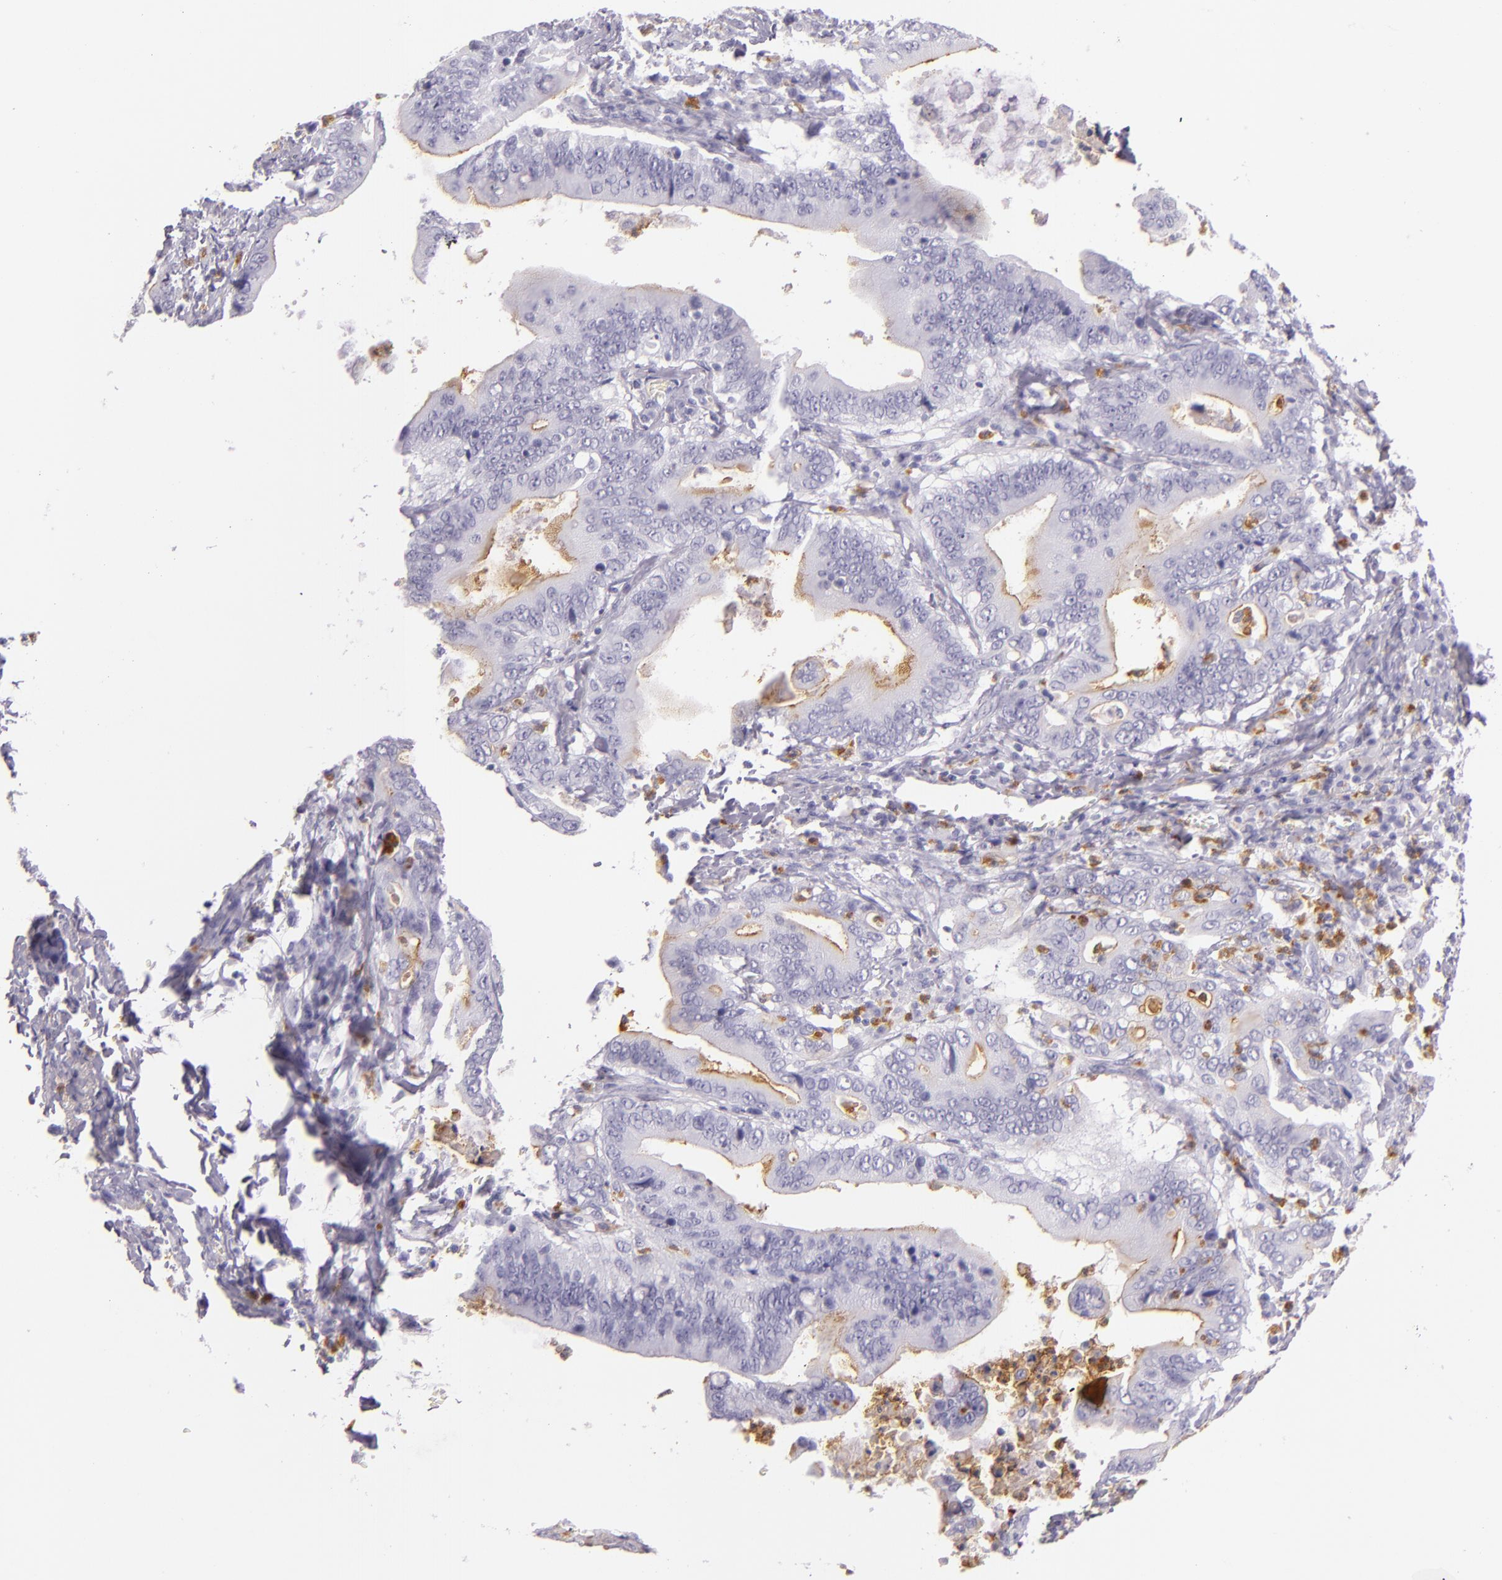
{"staining": {"intensity": "negative", "quantity": "none", "location": "none"}, "tissue": "stomach cancer", "cell_type": "Tumor cells", "image_type": "cancer", "snomed": [{"axis": "morphology", "description": "Adenocarcinoma, NOS"}, {"axis": "topography", "description": "Stomach, upper"}], "caption": "IHC of stomach adenocarcinoma shows no positivity in tumor cells.", "gene": "CEACAM1", "patient": {"sex": "male", "age": 63}}